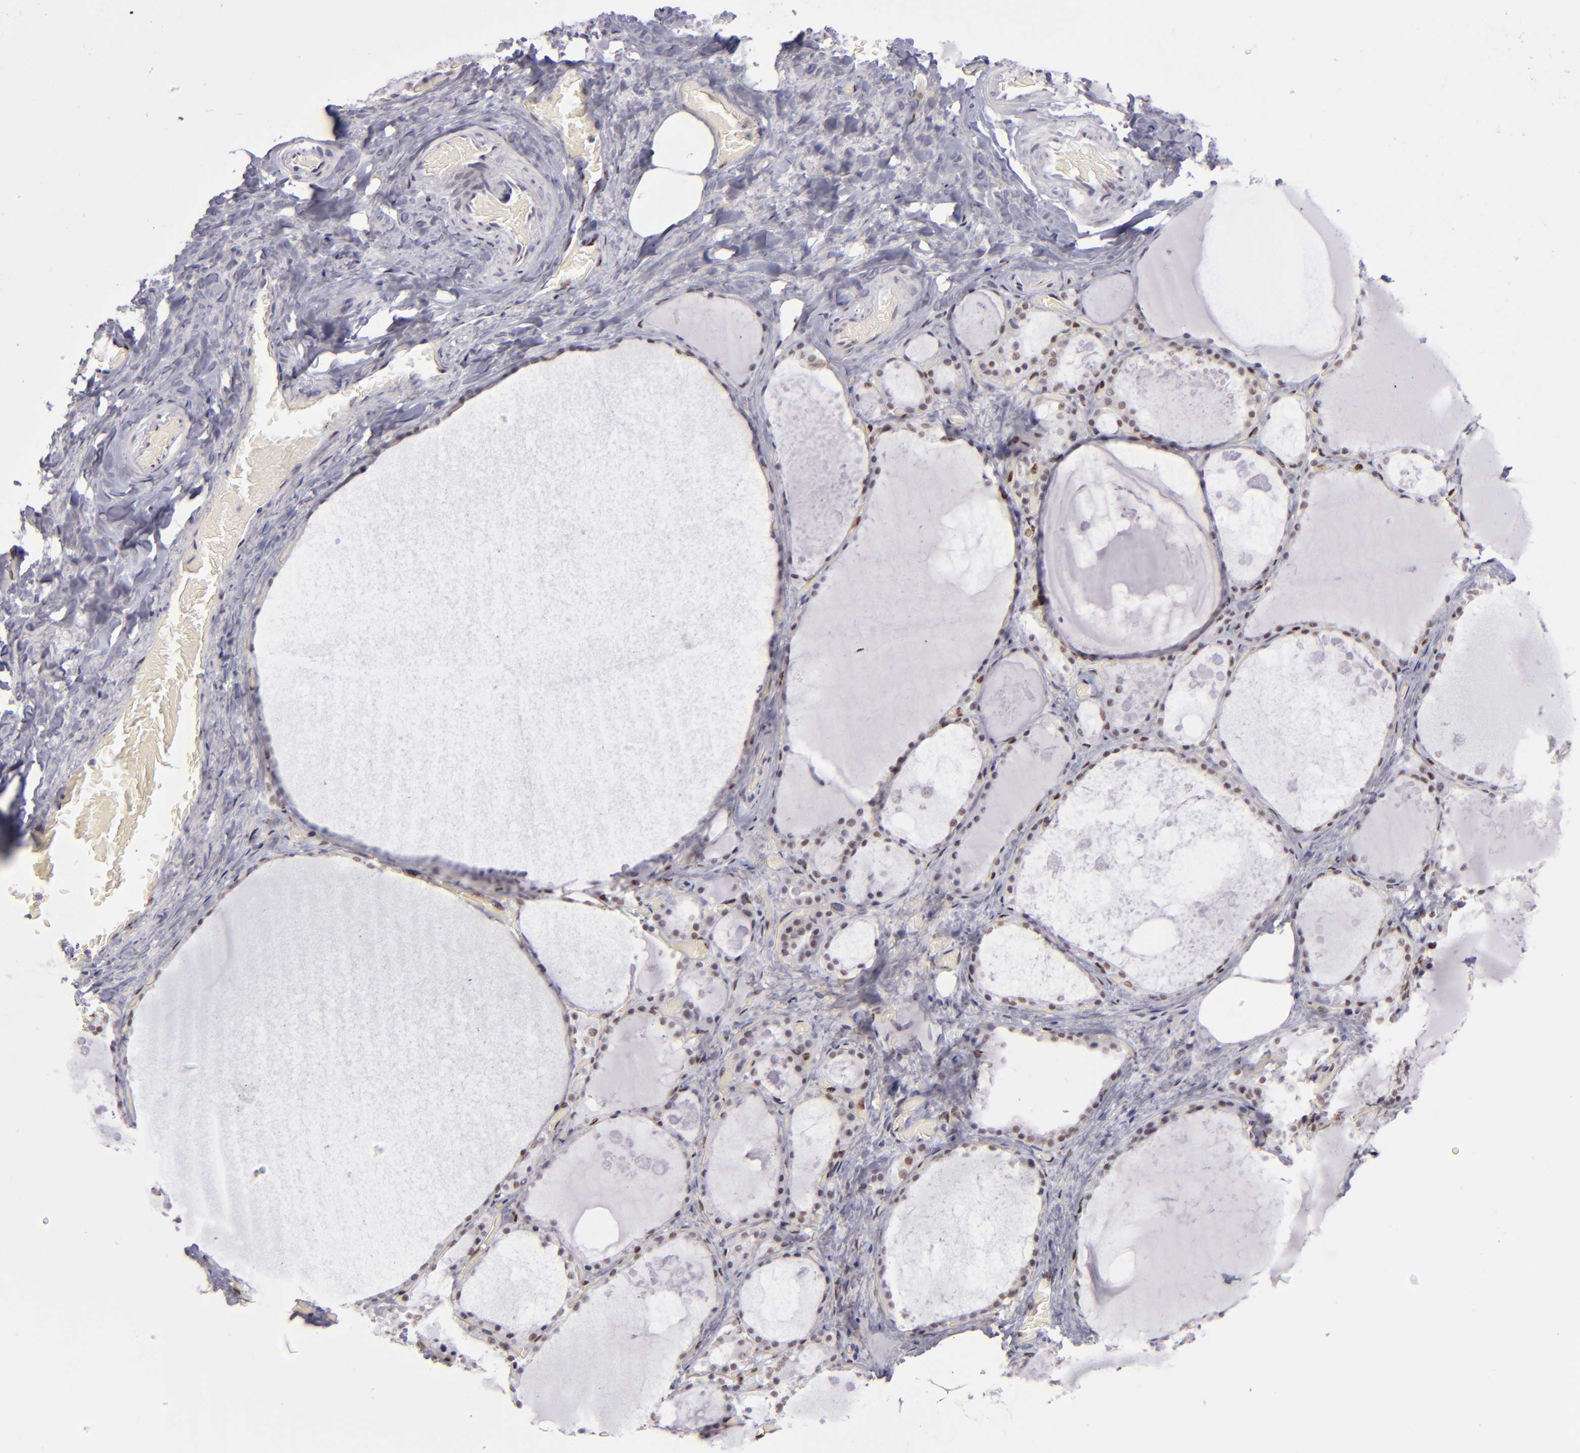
{"staining": {"intensity": "moderate", "quantity": "25%-75%", "location": "nuclear"}, "tissue": "thyroid gland", "cell_type": "Glandular cells", "image_type": "normal", "snomed": [{"axis": "morphology", "description": "Normal tissue, NOS"}, {"axis": "topography", "description": "Thyroid gland"}], "caption": "Moderate nuclear positivity for a protein is present in about 25%-75% of glandular cells of unremarkable thyroid gland using immunohistochemistry (IHC).", "gene": "TOP3A", "patient": {"sex": "male", "age": 61}}